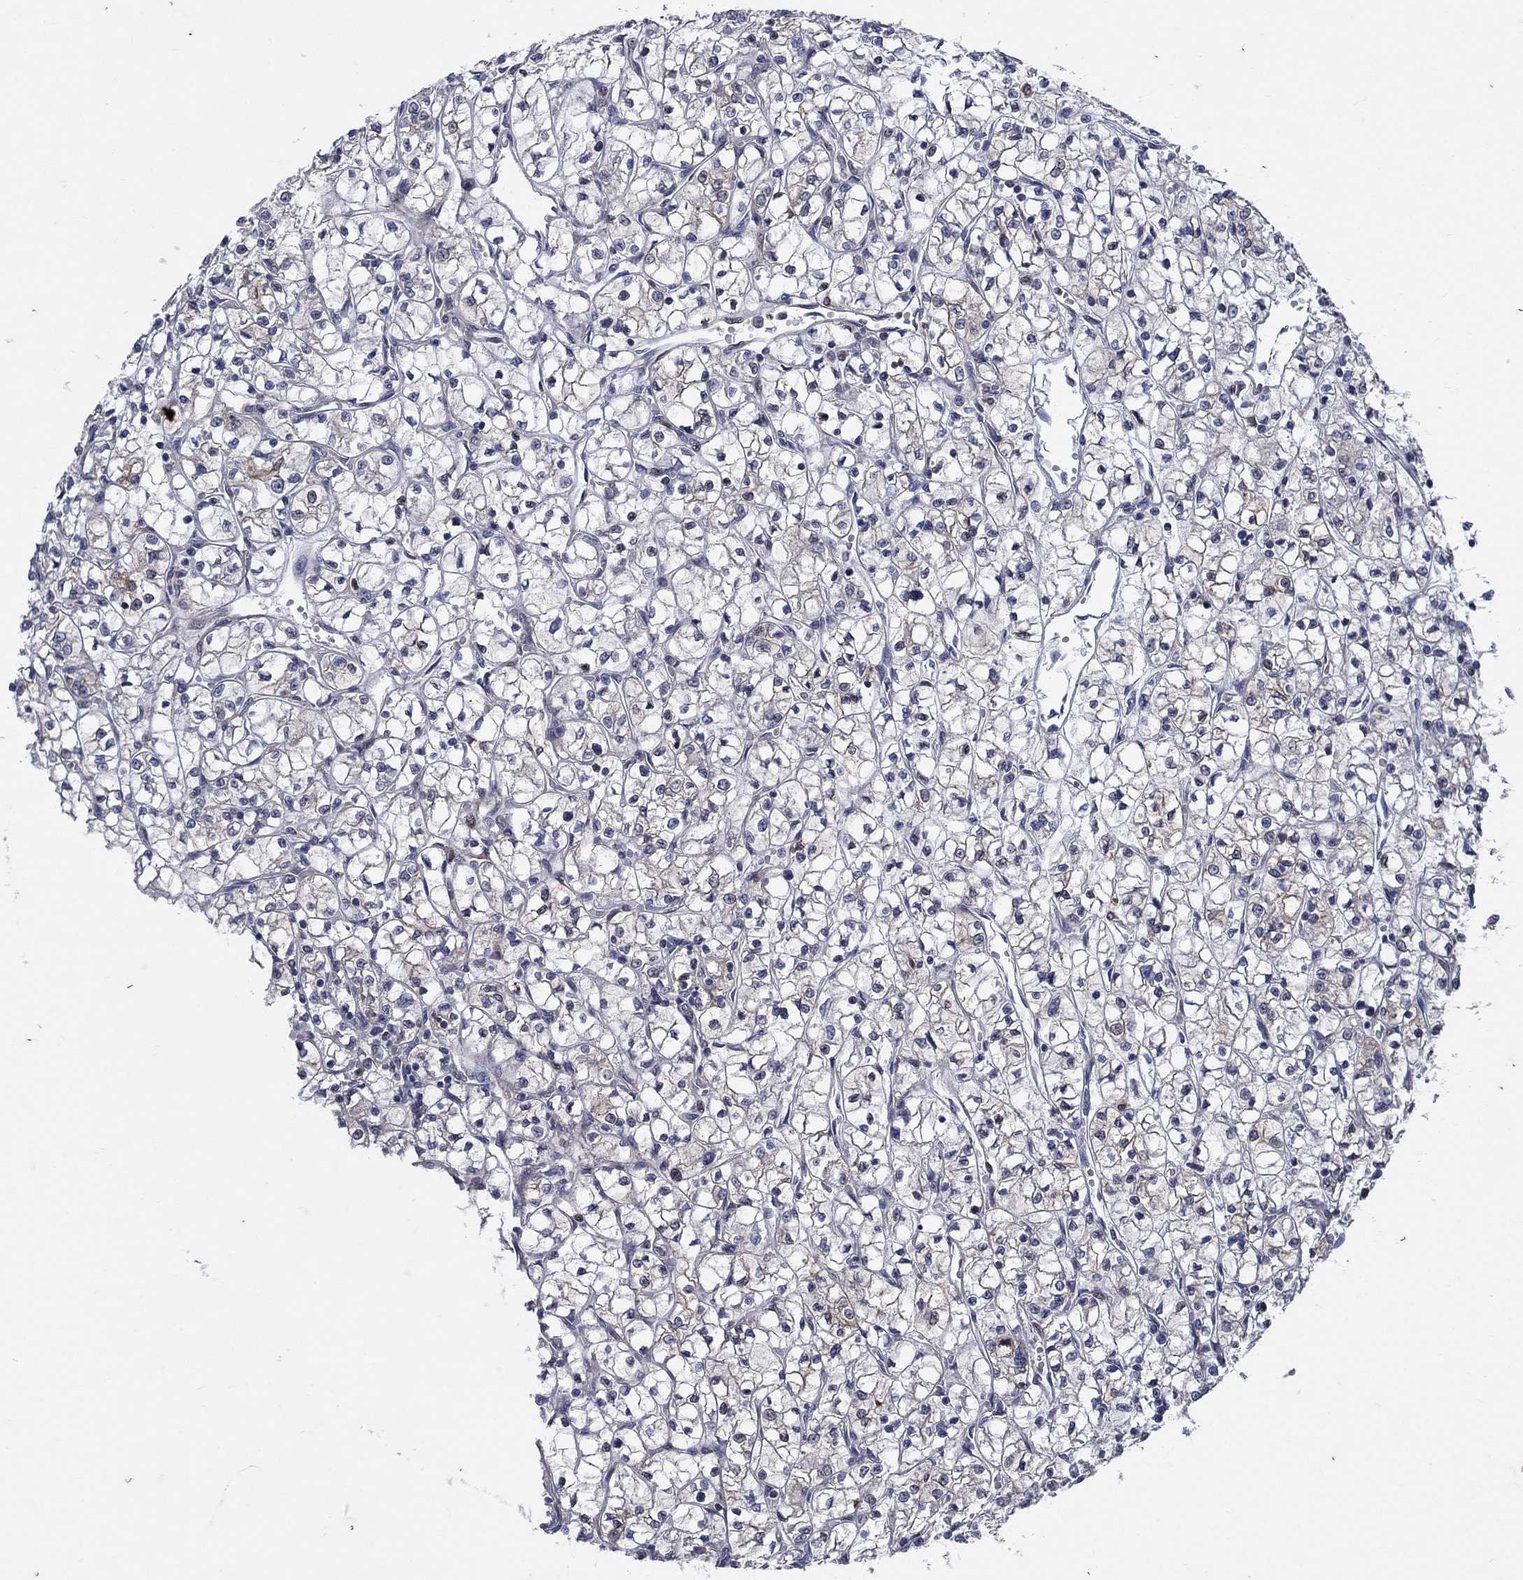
{"staining": {"intensity": "weak", "quantity": "<25%", "location": "cytoplasmic/membranous"}, "tissue": "renal cancer", "cell_type": "Tumor cells", "image_type": "cancer", "snomed": [{"axis": "morphology", "description": "Adenocarcinoma, NOS"}, {"axis": "topography", "description": "Kidney"}], "caption": "Tumor cells are negative for protein expression in human renal cancer. The staining was performed using DAB to visualize the protein expression in brown, while the nuclei were stained in blue with hematoxylin (Magnification: 20x).", "gene": "DHRS7", "patient": {"sex": "female", "age": 64}}